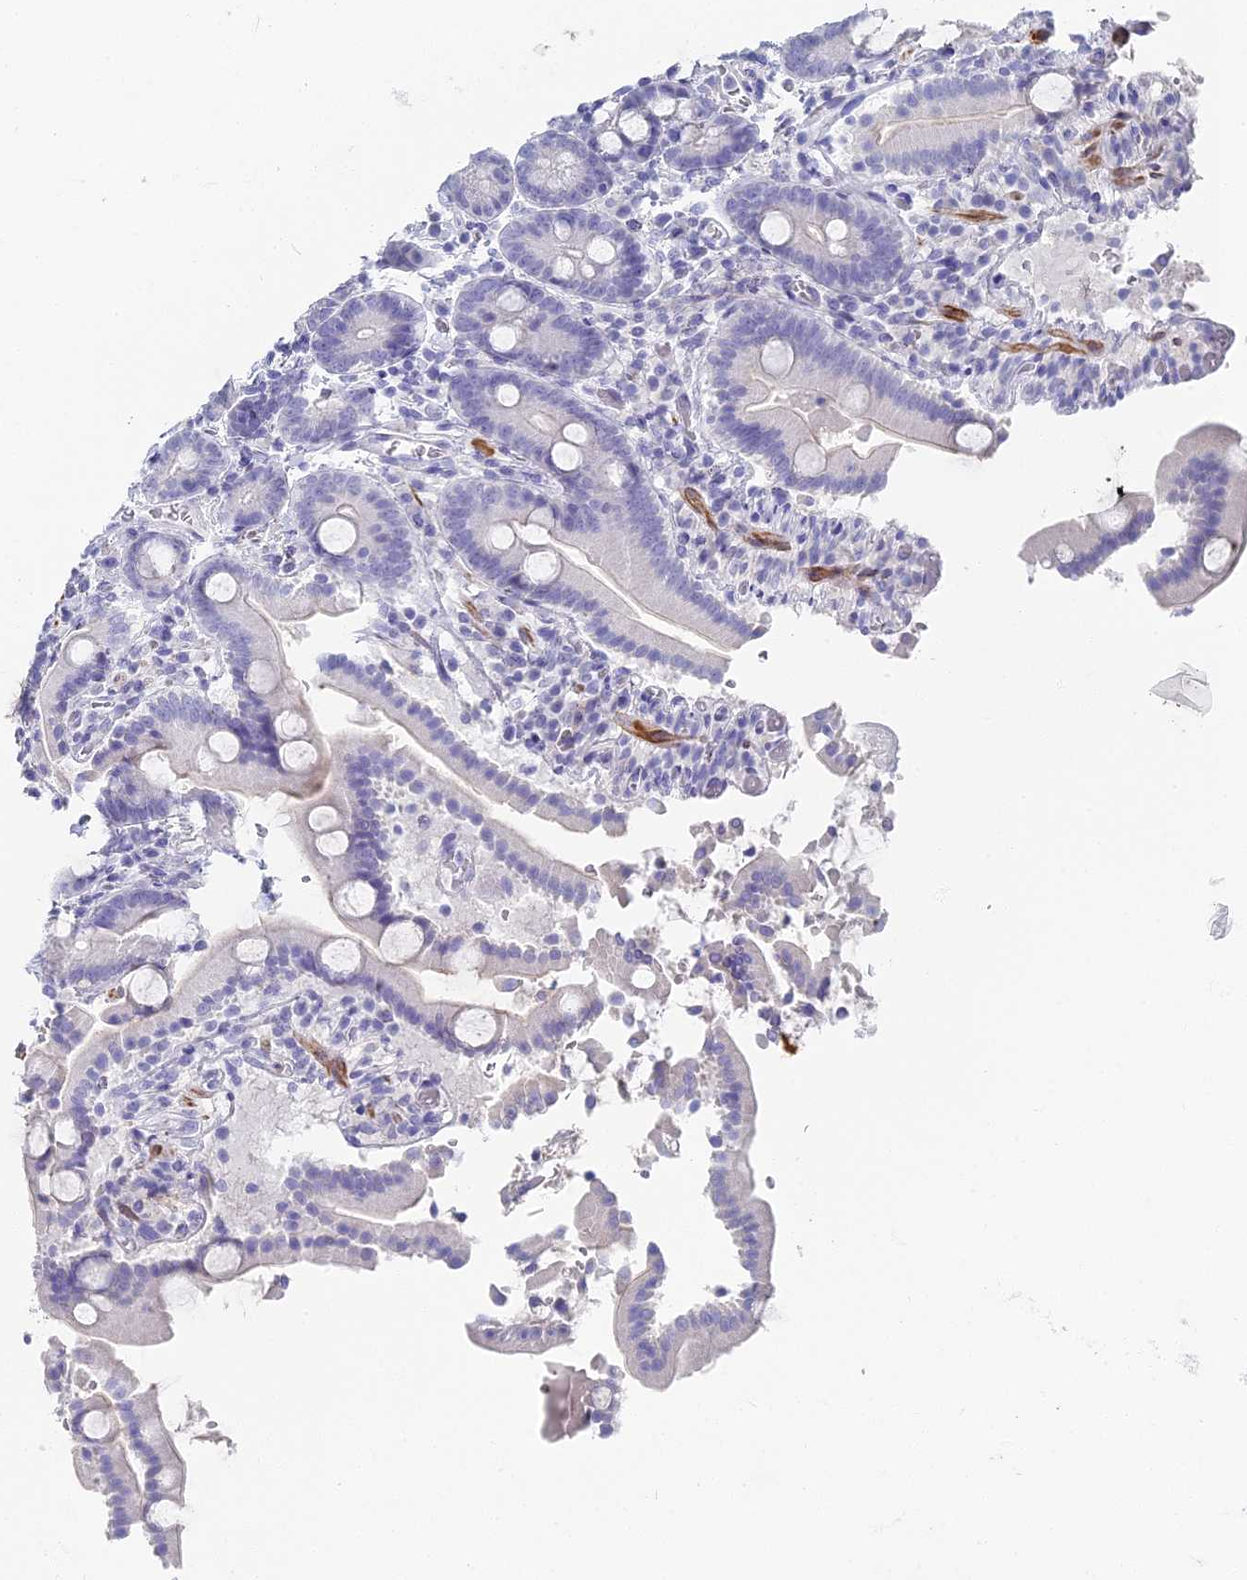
{"staining": {"intensity": "weak", "quantity": "<25%", "location": "cytoplasmic/membranous"}, "tissue": "duodenum", "cell_type": "Glandular cells", "image_type": "normal", "snomed": [{"axis": "morphology", "description": "Normal tissue, NOS"}, {"axis": "topography", "description": "Duodenum"}], "caption": "Duodenum stained for a protein using IHC displays no expression glandular cells.", "gene": "ALPP", "patient": {"sex": "male", "age": 55}}